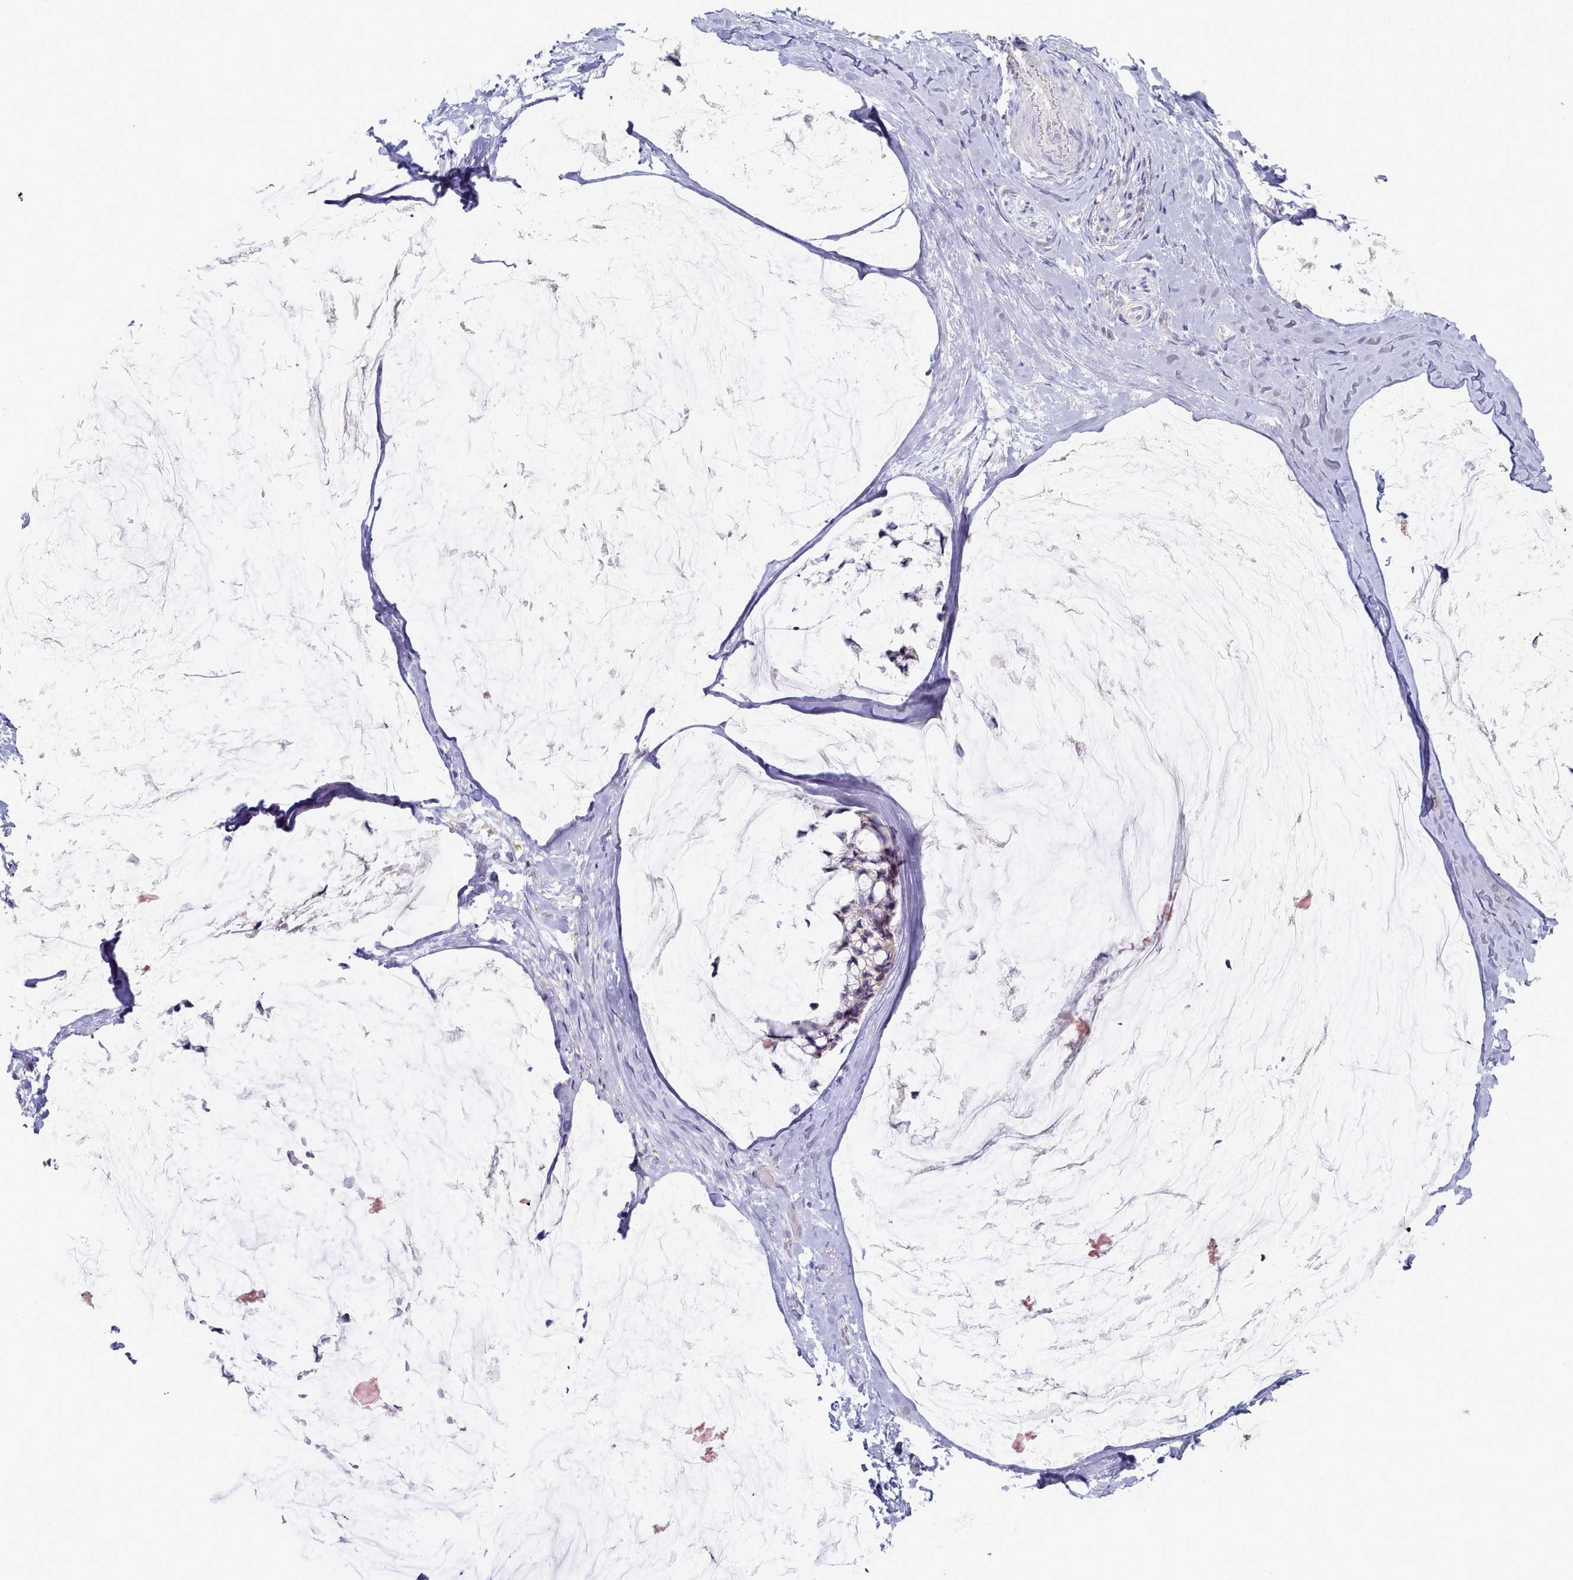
{"staining": {"intensity": "weak", "quantity": "<25%", "location": "cytoplasmic/membranous"}, "tissue": "ovarian cancer", "cell_type": "Tumor cells", "image_type": "cancer", "snomed": [{"axis": "morphology", "description": "Cystadenocarcinoma, mucinous, NOS"}, {"axis": "topography", "description": "Ovary"}], "caption": "Immunohistochemistry (IHC) image of mucinous cystadenocarcinoma (ovarian) stained for a protein (brown), which demonstrates no expression in tumor cells.", "gene": "TYW1B", "patient": {"sex": "female", "age": 39}}